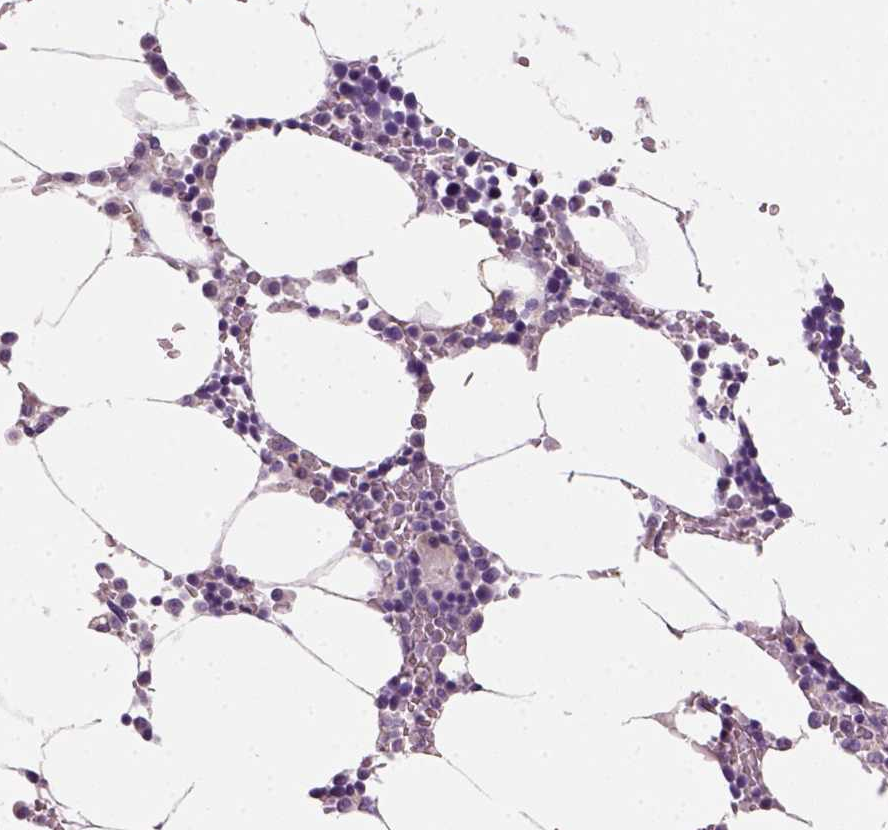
{"staining": {"intensity": "negative", "quantity": "none", "location": "none"}, "tissue": "bone marrow", "cell_type": "Hematopoietic cells", "image_type": "normal", "snomed": [{"axis": "morphology", "description": "Normal tissue, NOS"}, {"axis": "topography", "description": "Bone marrow"}], "caption": "The histopathology image exhibits no staining of hematopoietic cells in unremarkable bone marrow. (Brightfield microscopy of DAB (3,3'-diaminobenzidine) immunohistochemistry (IHC) at high magnification).", "gene": "NLGN2", "patient": {"sex": "female", "age": 52}}